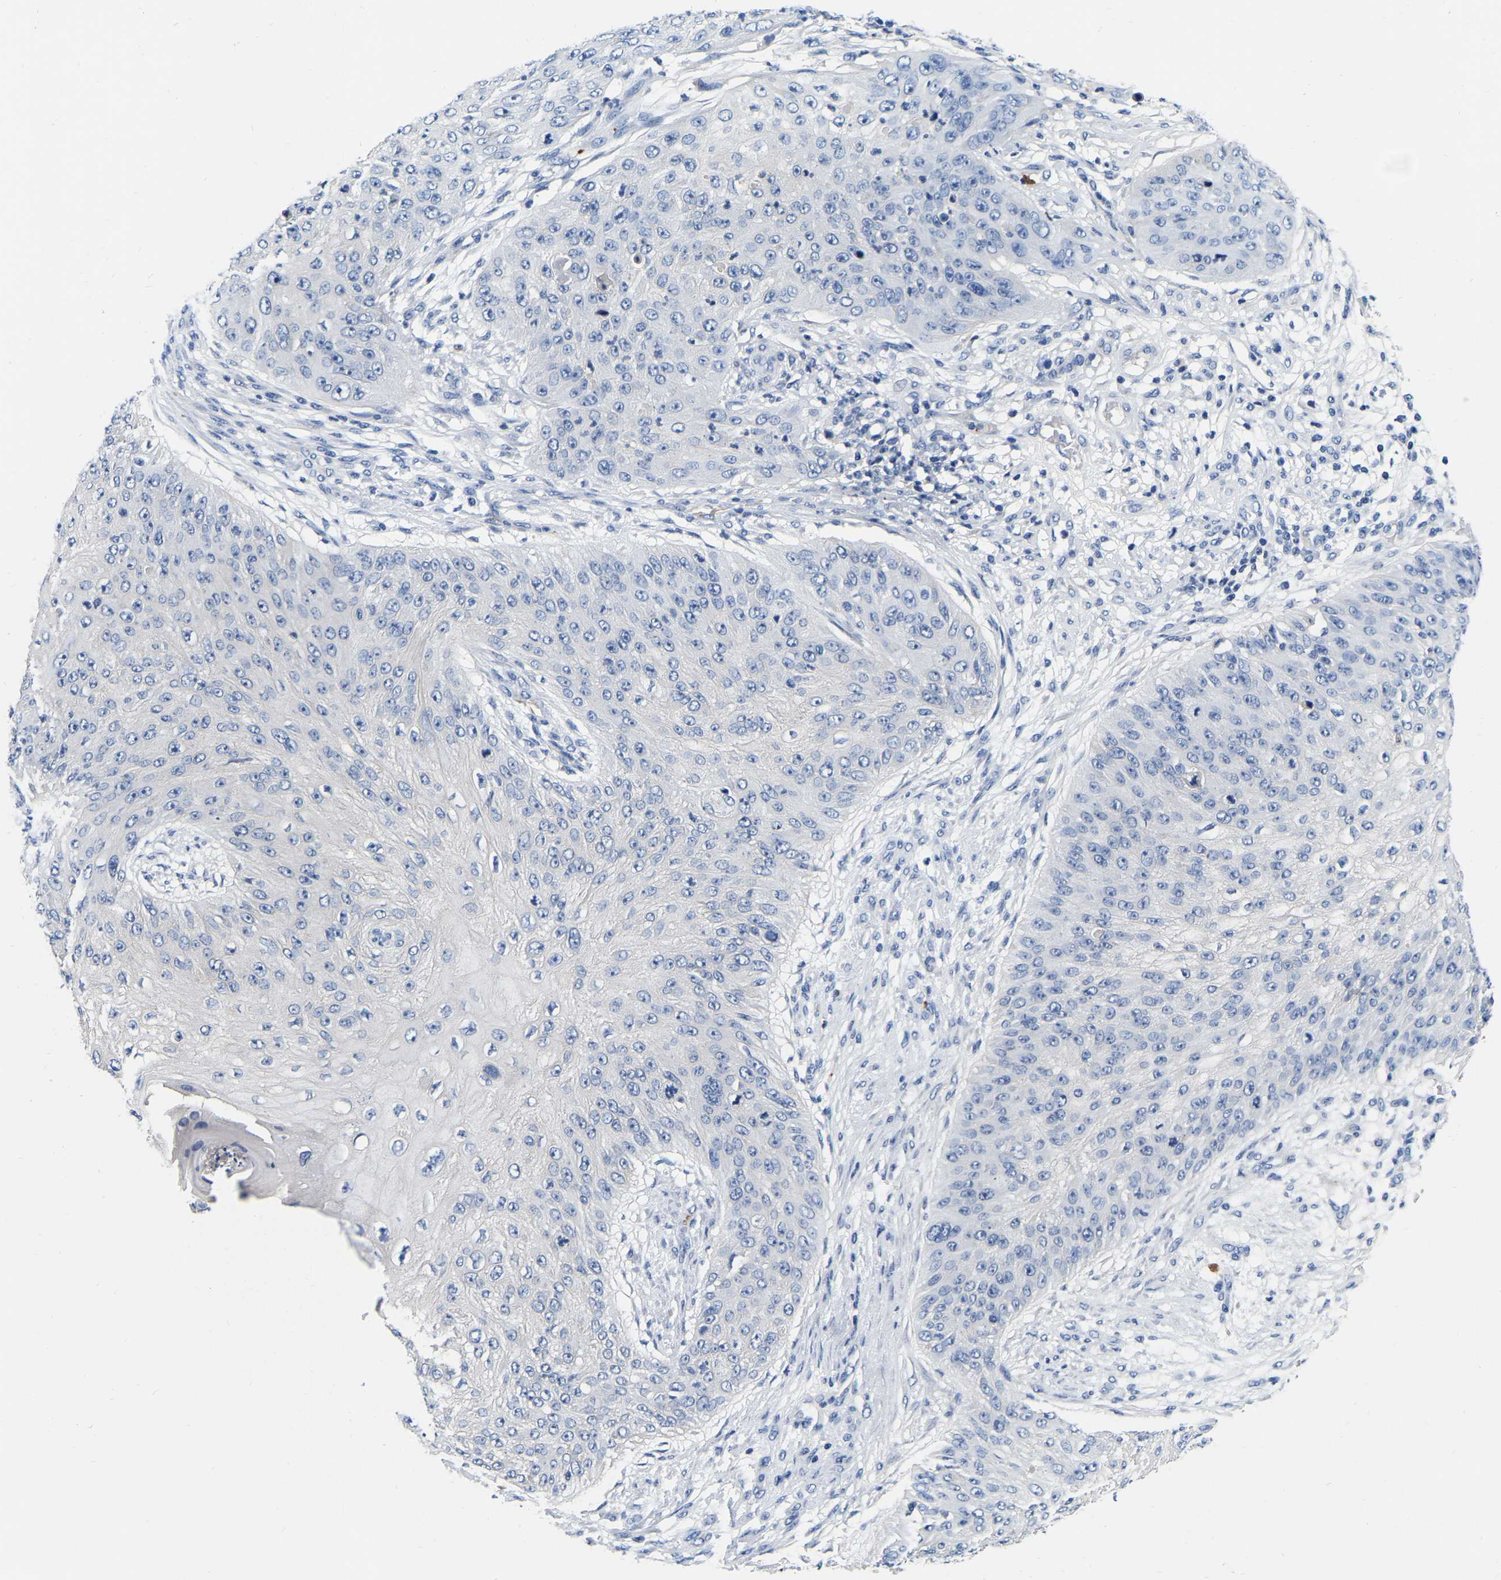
{"staining": {"intensity": "negative", "quantity": "none", "location": "none"}, "tissue": "skin cancer", "cell_type": "Tumor cells", "image_type": "cancer", "snomed": [{"axis": "morphology", "description": "Squamous cell carcinoma, NOS"}, {"axis": "topography", "description": "Skin"}], "caption": "Immunohistochemistry (IHC) of human skin squamous cell carcinoma exhibits no positivity in tumor cells.", "gene": "RAB27B", "patient": {"sex": "female", "age": 80}}